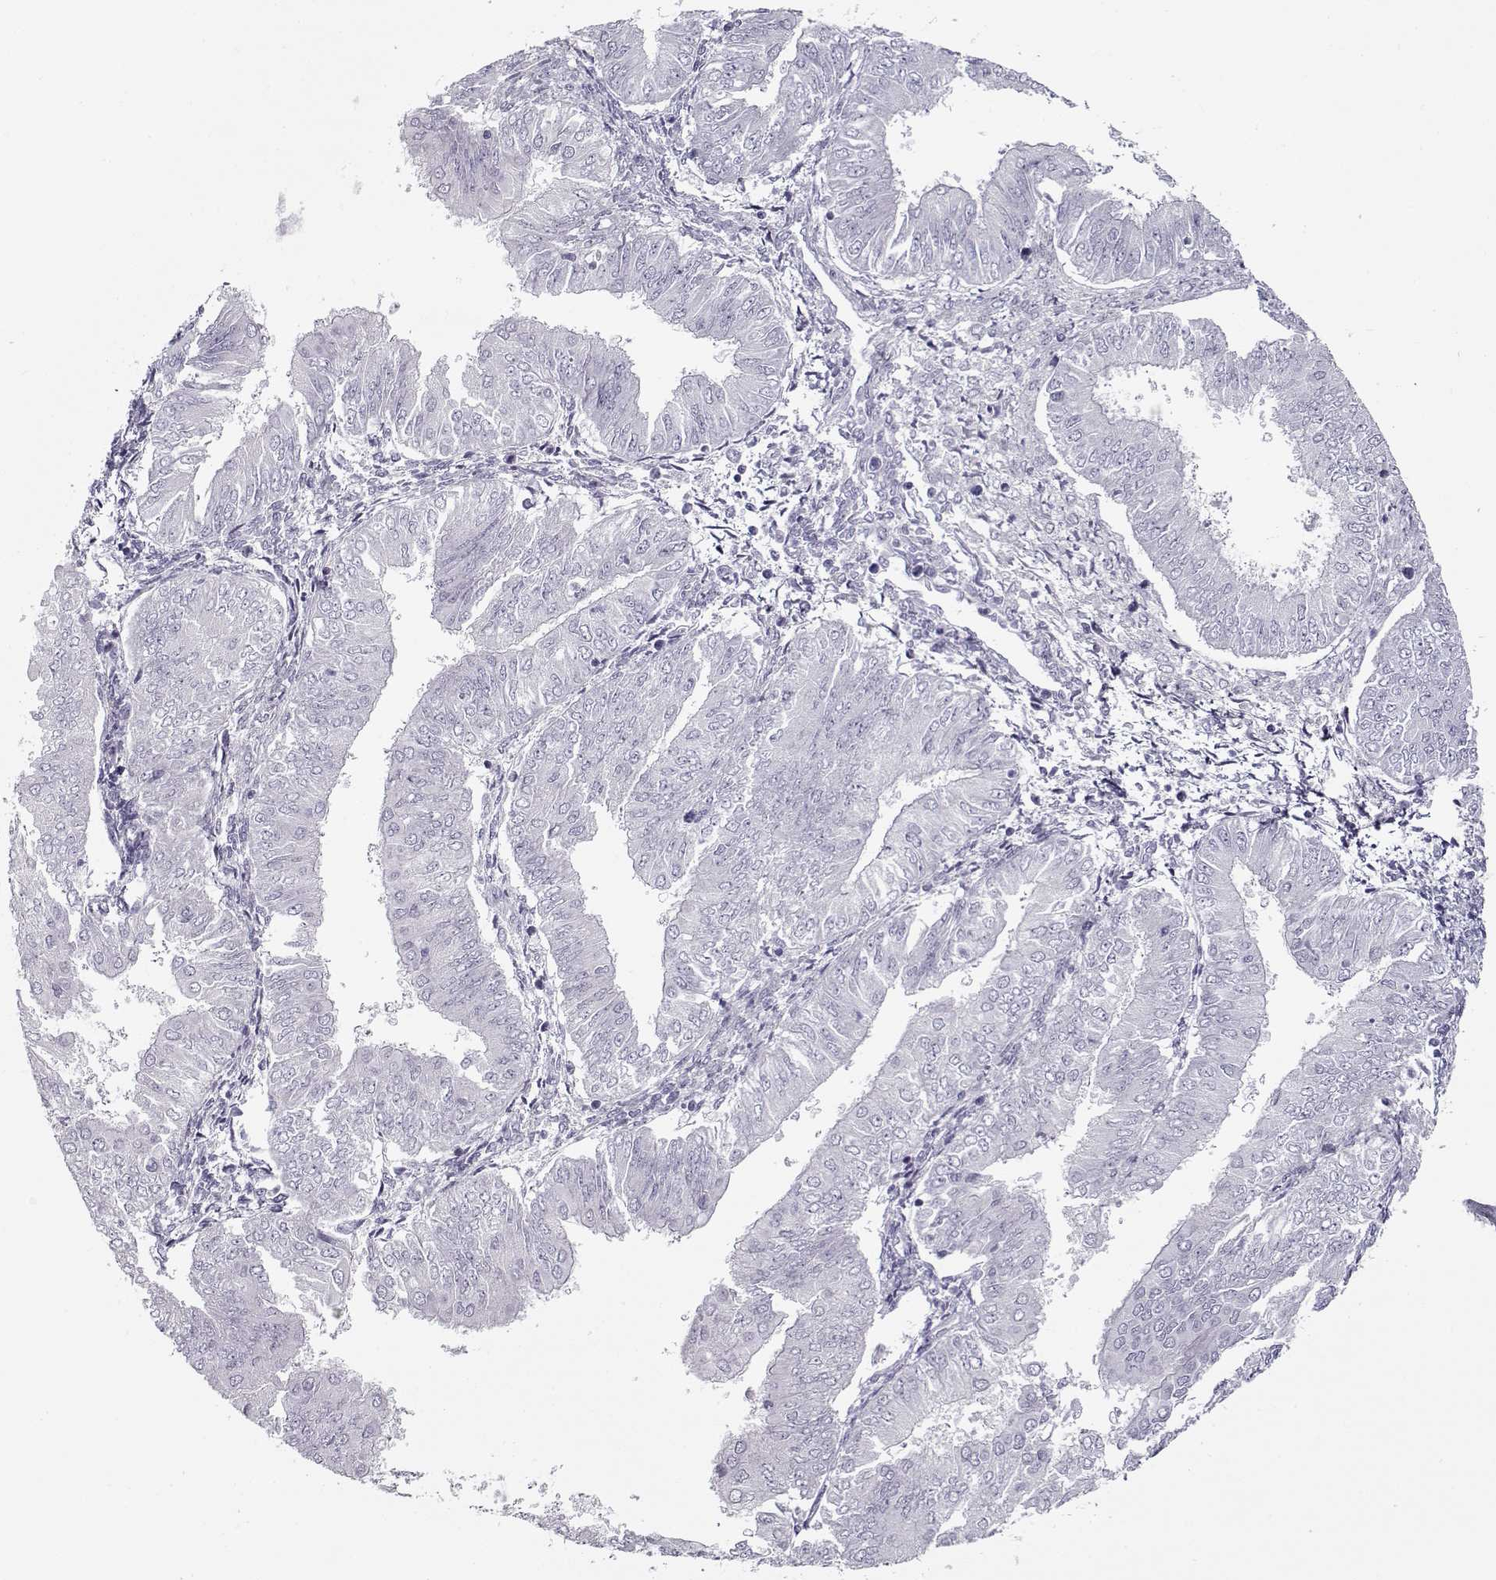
{"staining": {"intensity": "negative", "quantity": "none", "location": "none"}, "tissue": "endometrial cancer", "cell_type": "Tumor cells", "image_type": "cancer", "snomed": [{"axis": "morphology", "description": "Adenocarcinoma, NOS"}, {"axis": "topography", "description": "Endometrium"}], "caption": "Endometrial adenocarcinoma stained for a protein using IHC displays no staining tumor cells.", "gene": "GAGE2A", "patient": {"sex": "female", "age": 53}}